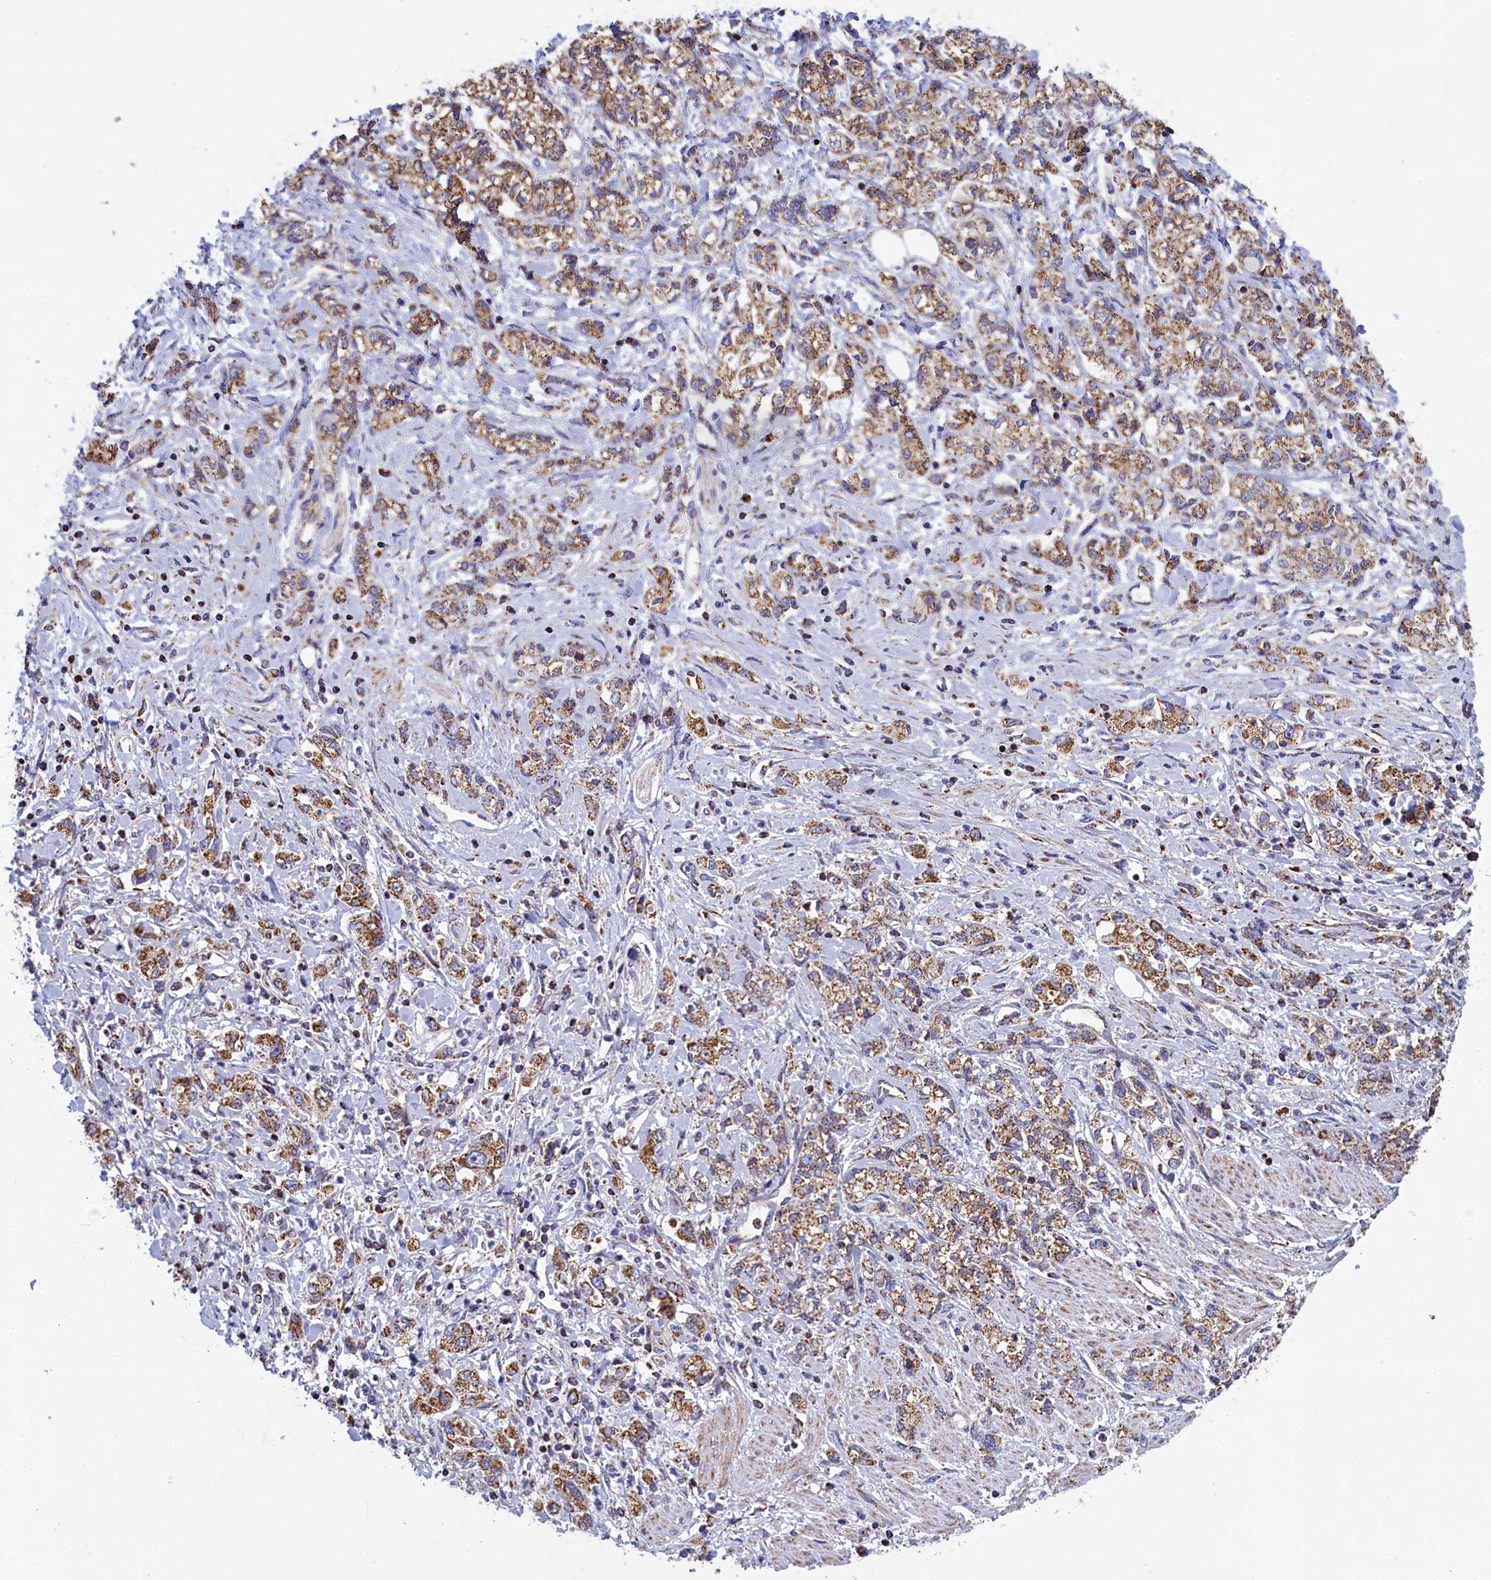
{"staining": {"intensity": "moderate", "quantity": ">75%", "location": "cytoplasmic/membranous"}, "tissue": "stomach cancer", "cell_type": "Tumor cells", "image_type": "cancer", "snomed": [{"axis": "morphology", "description": "Adenocarcinoma, NOS"}, {"axis": "topography", "description": "Stomach"}], "caption": "The image reveals a brown stain indicating the presence of a protein in the cytoplasmic/membranous of tumor cells in stomach adenocarcinoma.", "gene": "IFT122", "patient": {"sex": "female", "age": 76}}